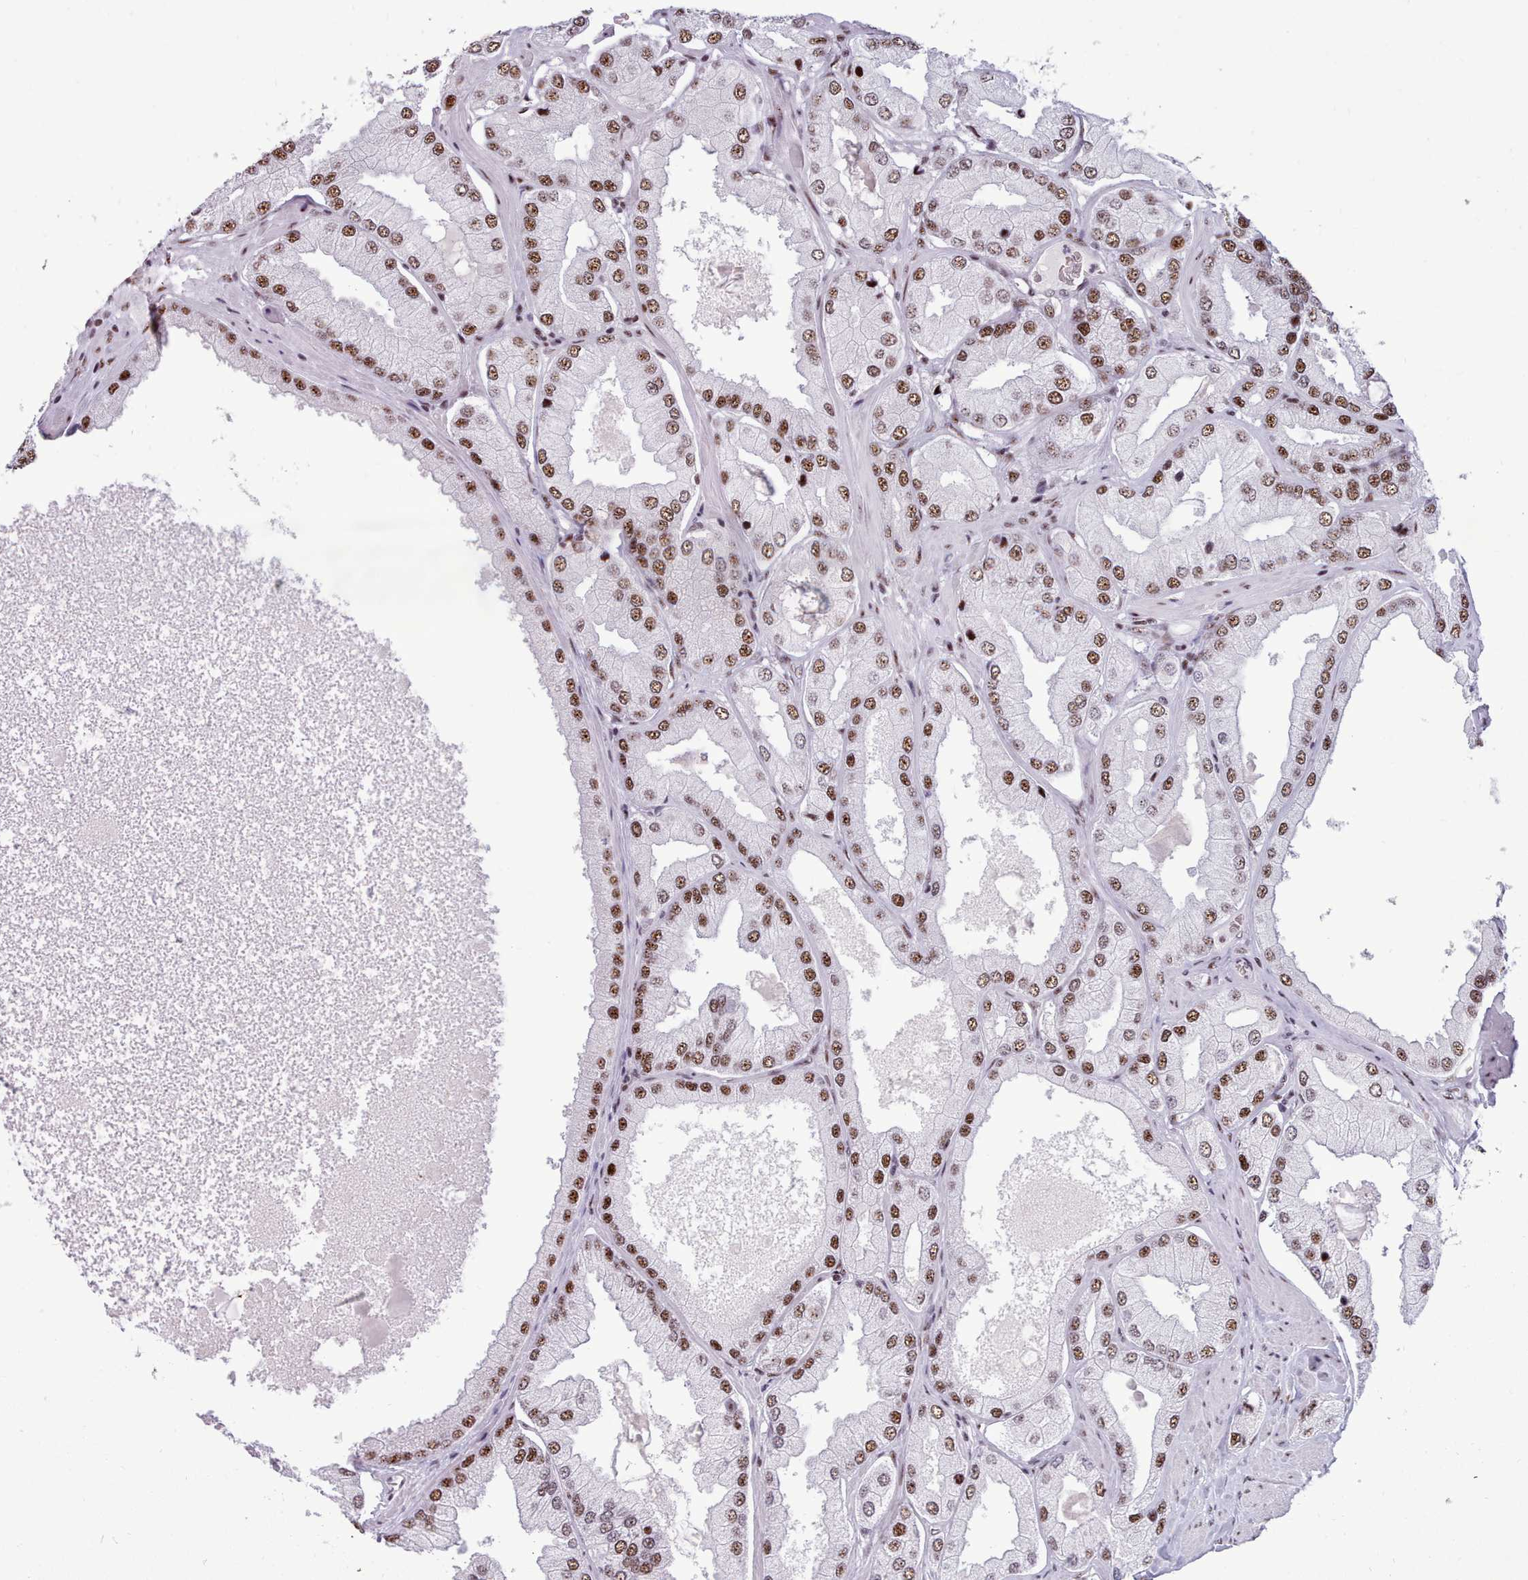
{"staining": {"intensity": "moderate", "quantity": ">75%", "location": "nuclear"}, "tissue": "prostate cancer", "cell_type": "Tumor cells", "image_type": "cancer", "snomed": [{"axis": "morphology", "description": "Adenocarcinoma, Low grade"}, {"axis": "topography", "description": "Prostate"}], "caption": "IHC (DAB (3,3'-diaminobenzidine)) staining of prostate low-grade adenocarcinoma shows moderate nuclear protein staining in approximately >75% of tumor cells. The staining was performed using DAB, with brown indicating positive protein expression. Nuclei are stained blue with hematoxylin.", "gene": "TMEM35B", "patient": {"sex": "male", "age": 42}}